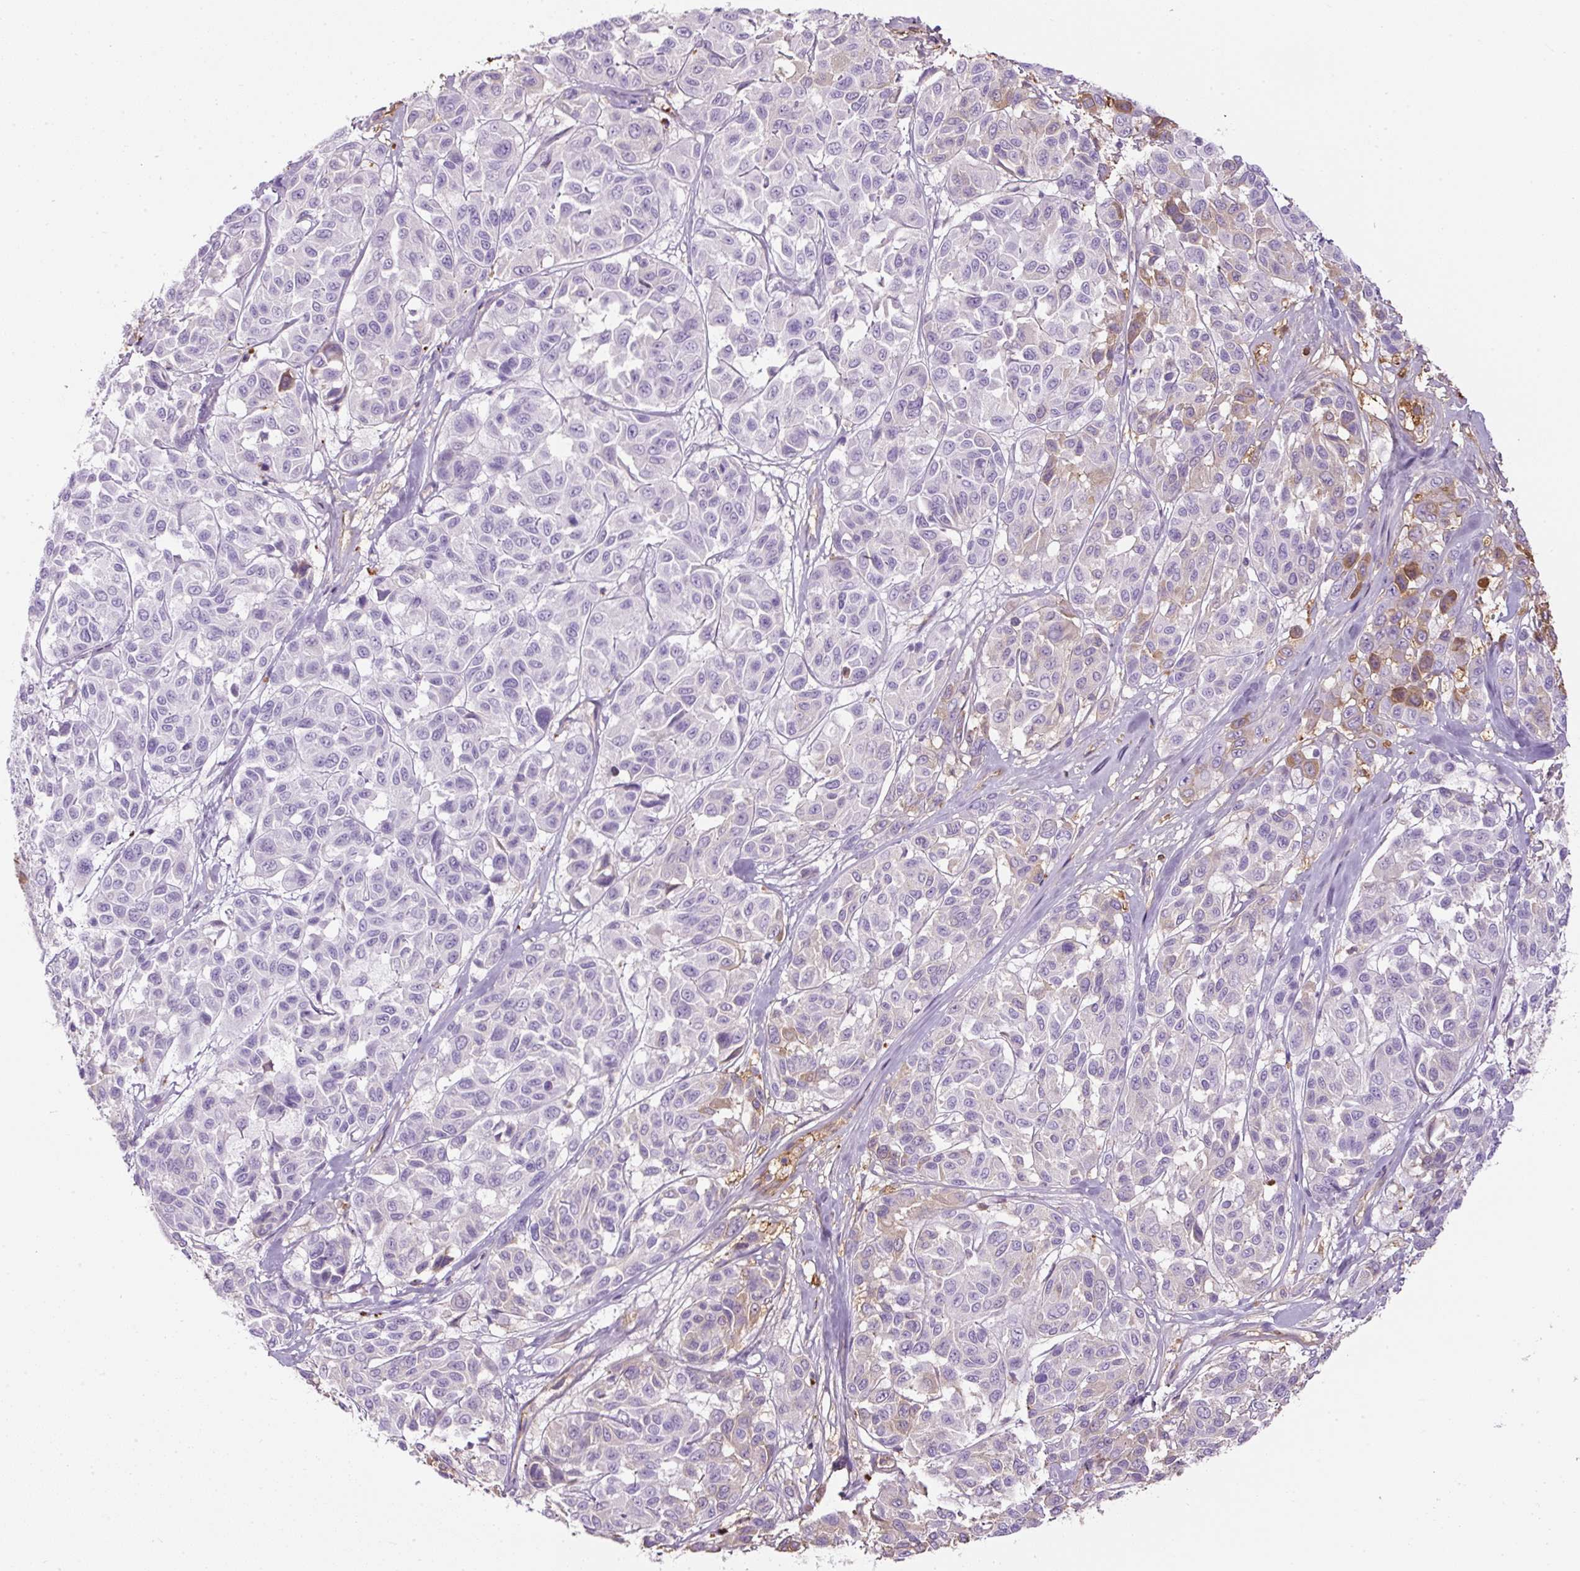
{"staining": {"intensity": "negative", "quantity": "none", "location": "none"}, "tissue": "melanoma", "cell_type": "Tumor cells", "image_type": "cancer", "snomed": [{"axis": "morphology", "description": "Malignant melanoma, NOS"}, {"axis": "topography", "description": "Skin"}], "caption": "Melanoma was stained to show a protein in brown. There is no significant staining in tumor cells.", "gene": "APOA1", "patient": {"sex": "female", "age": 66}}